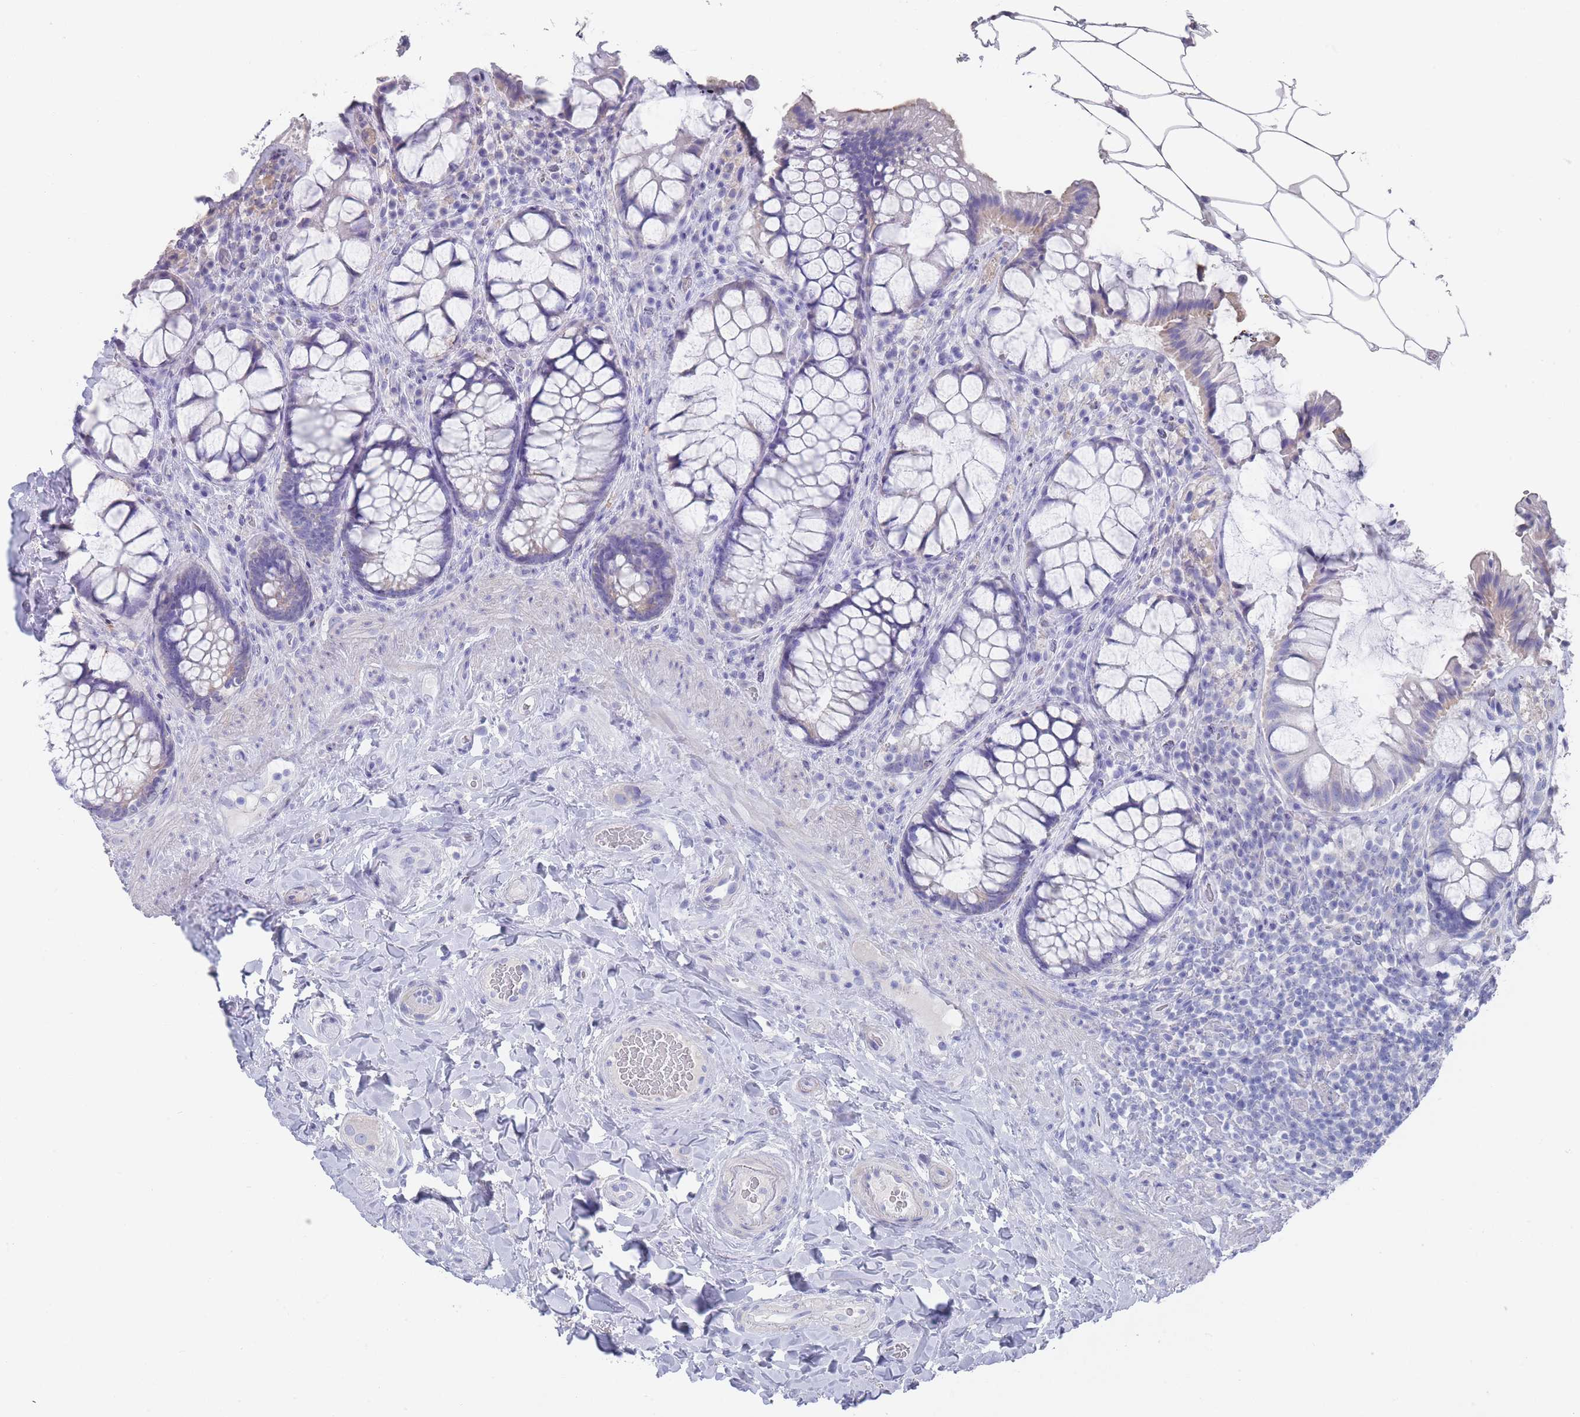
{"staining": {"intensity": "negative", "quantity": "none", "location": "none"}, "tissue": "rectum", "cell_type": "Glandular cells", "image_type": "normal", "snomed": [{"axis": "morphology", "description": "Normal tissue, NOS"}, {"axis": "topography", "description": "Rectum"}], "caption": "Immunohistochemistry micrograph of normal rectum stained for a protein (brown), which shows no positivity in glandular cells.", "gene": "SCCPDH", "patient": {"sex": "female", "age": 58}}